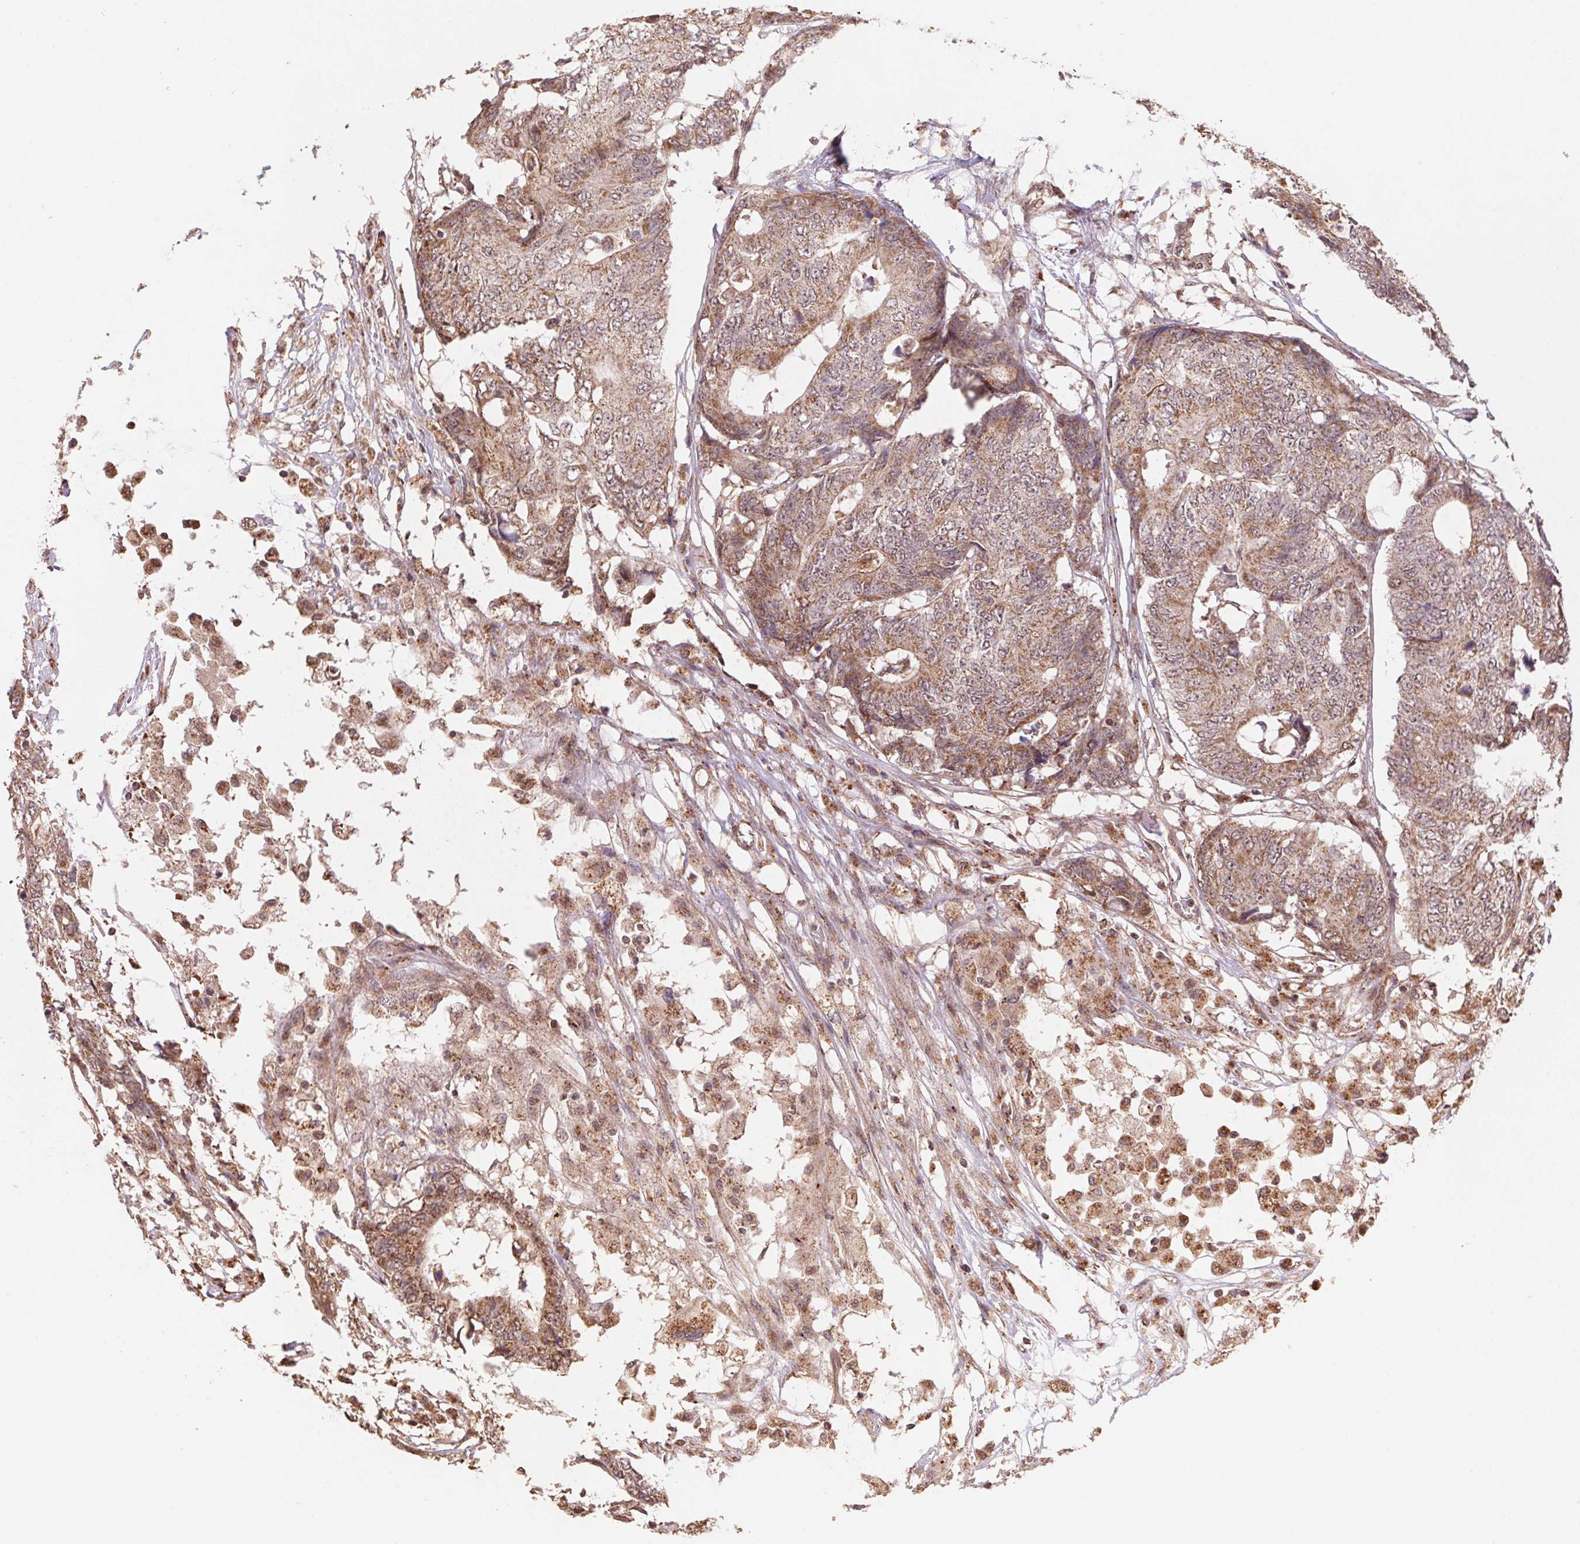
{"staining": {"intensity": "moderate", "quantity": "25%-75%", "location": "cytoplasmic/membranous"}, "tissue": "colorectal cancer", "cell_type": "Tumor cells", "image_type": "cancer", "snomed": [{"axis": "morphology", "description": "Adenocarcinoma, NOS"}, {"axis": "topography", "description": "Colon"}], "caption": "This is an image of immunohistochemistry staining of colorectal adenocarcinoma, which shows moderate expression in the cytoplasmic/membranous of tumor cells.", "gene": "PDHA1", "patient": {"sex": "female", "age": 48}}